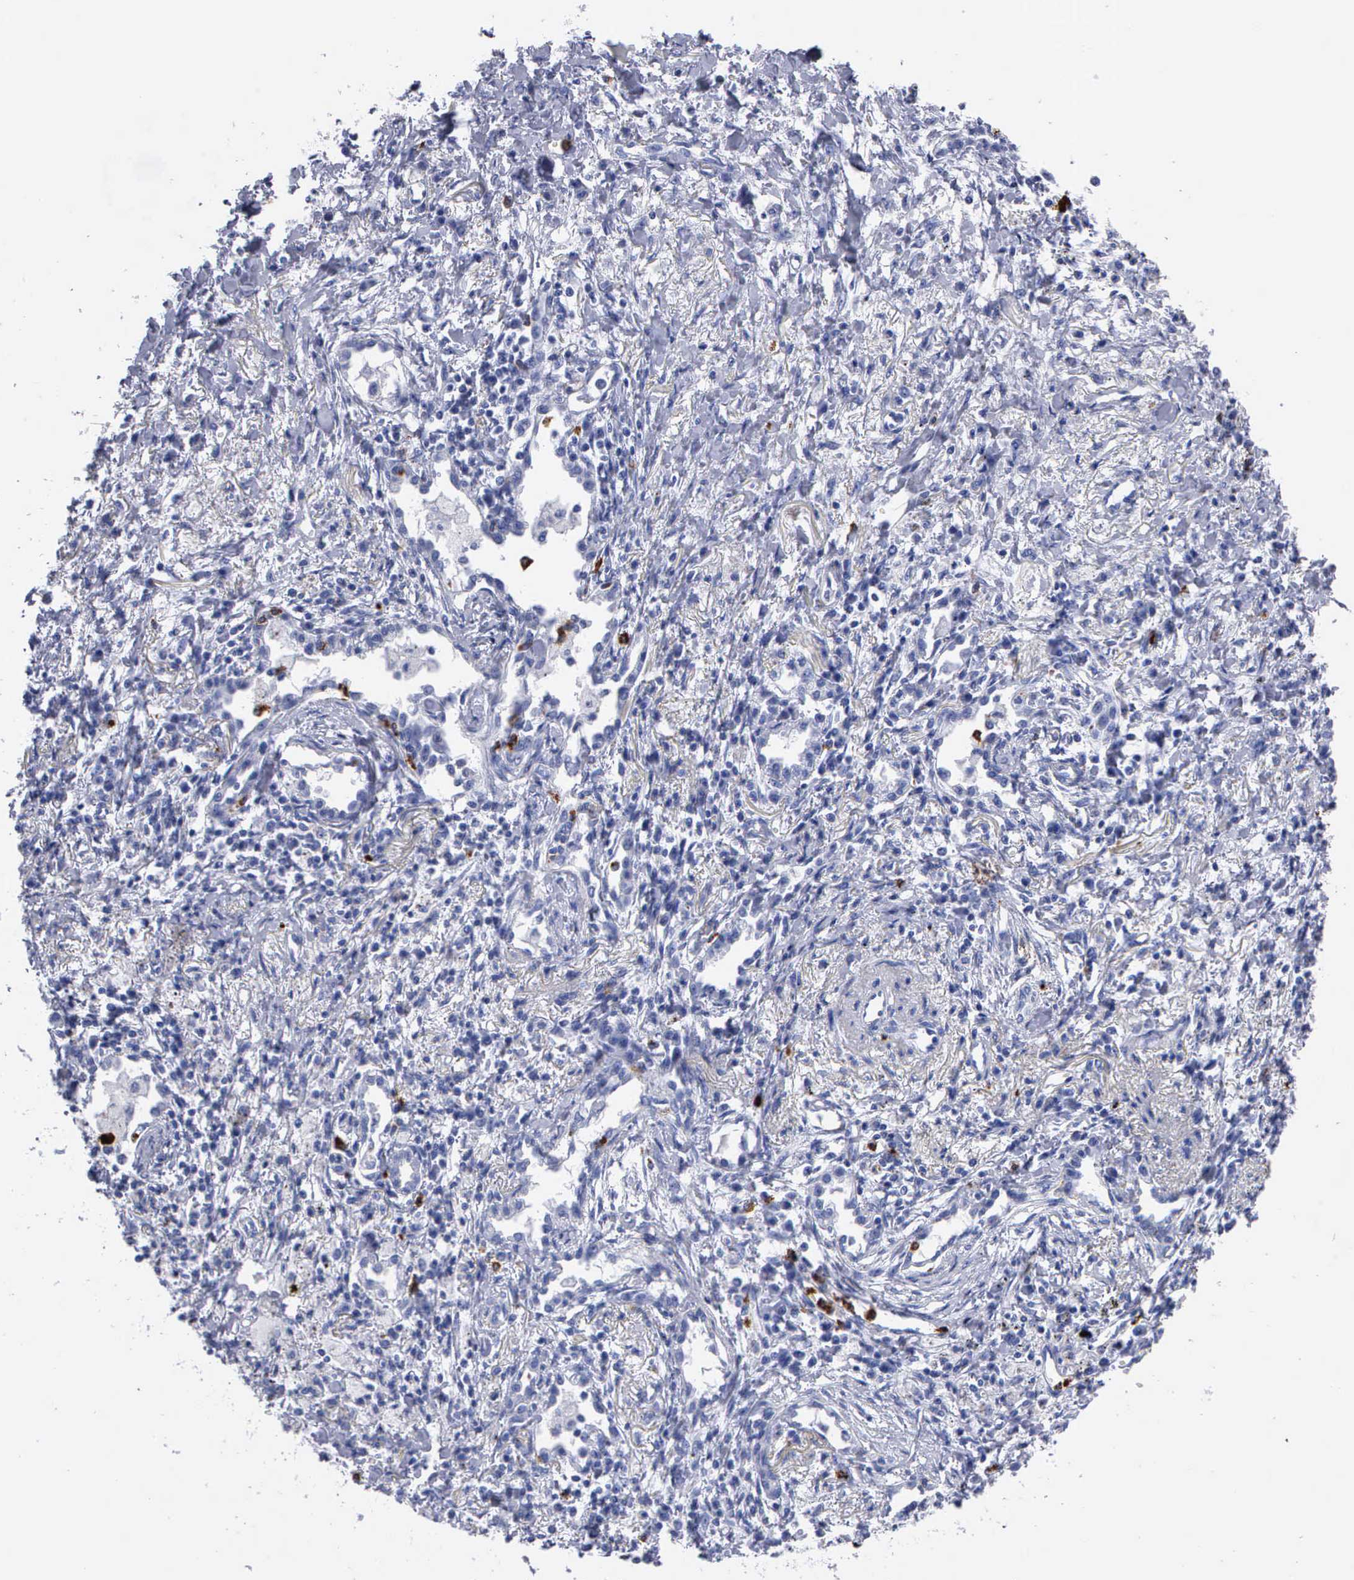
{"staining": {"intensity": "negative", "quantity": "none", "location": "none"}, "tissue": "lung cancer", "cell_type": "Tumor cells", "image_type": "cancer", "snomed": [{"axis": "morphology", "description": "Adenocarcinoma, NOS"}, {"axis": "topography", "description": "Lung"}], "caption": "Tumor cells are negative for brown protein staining in adenocarcinoma (lung). (Brightfield microscopy of DAB immunohistochemistry at high magnification).", "gene": "CTSG", "patient": {"sex": "male", "age": 60}}